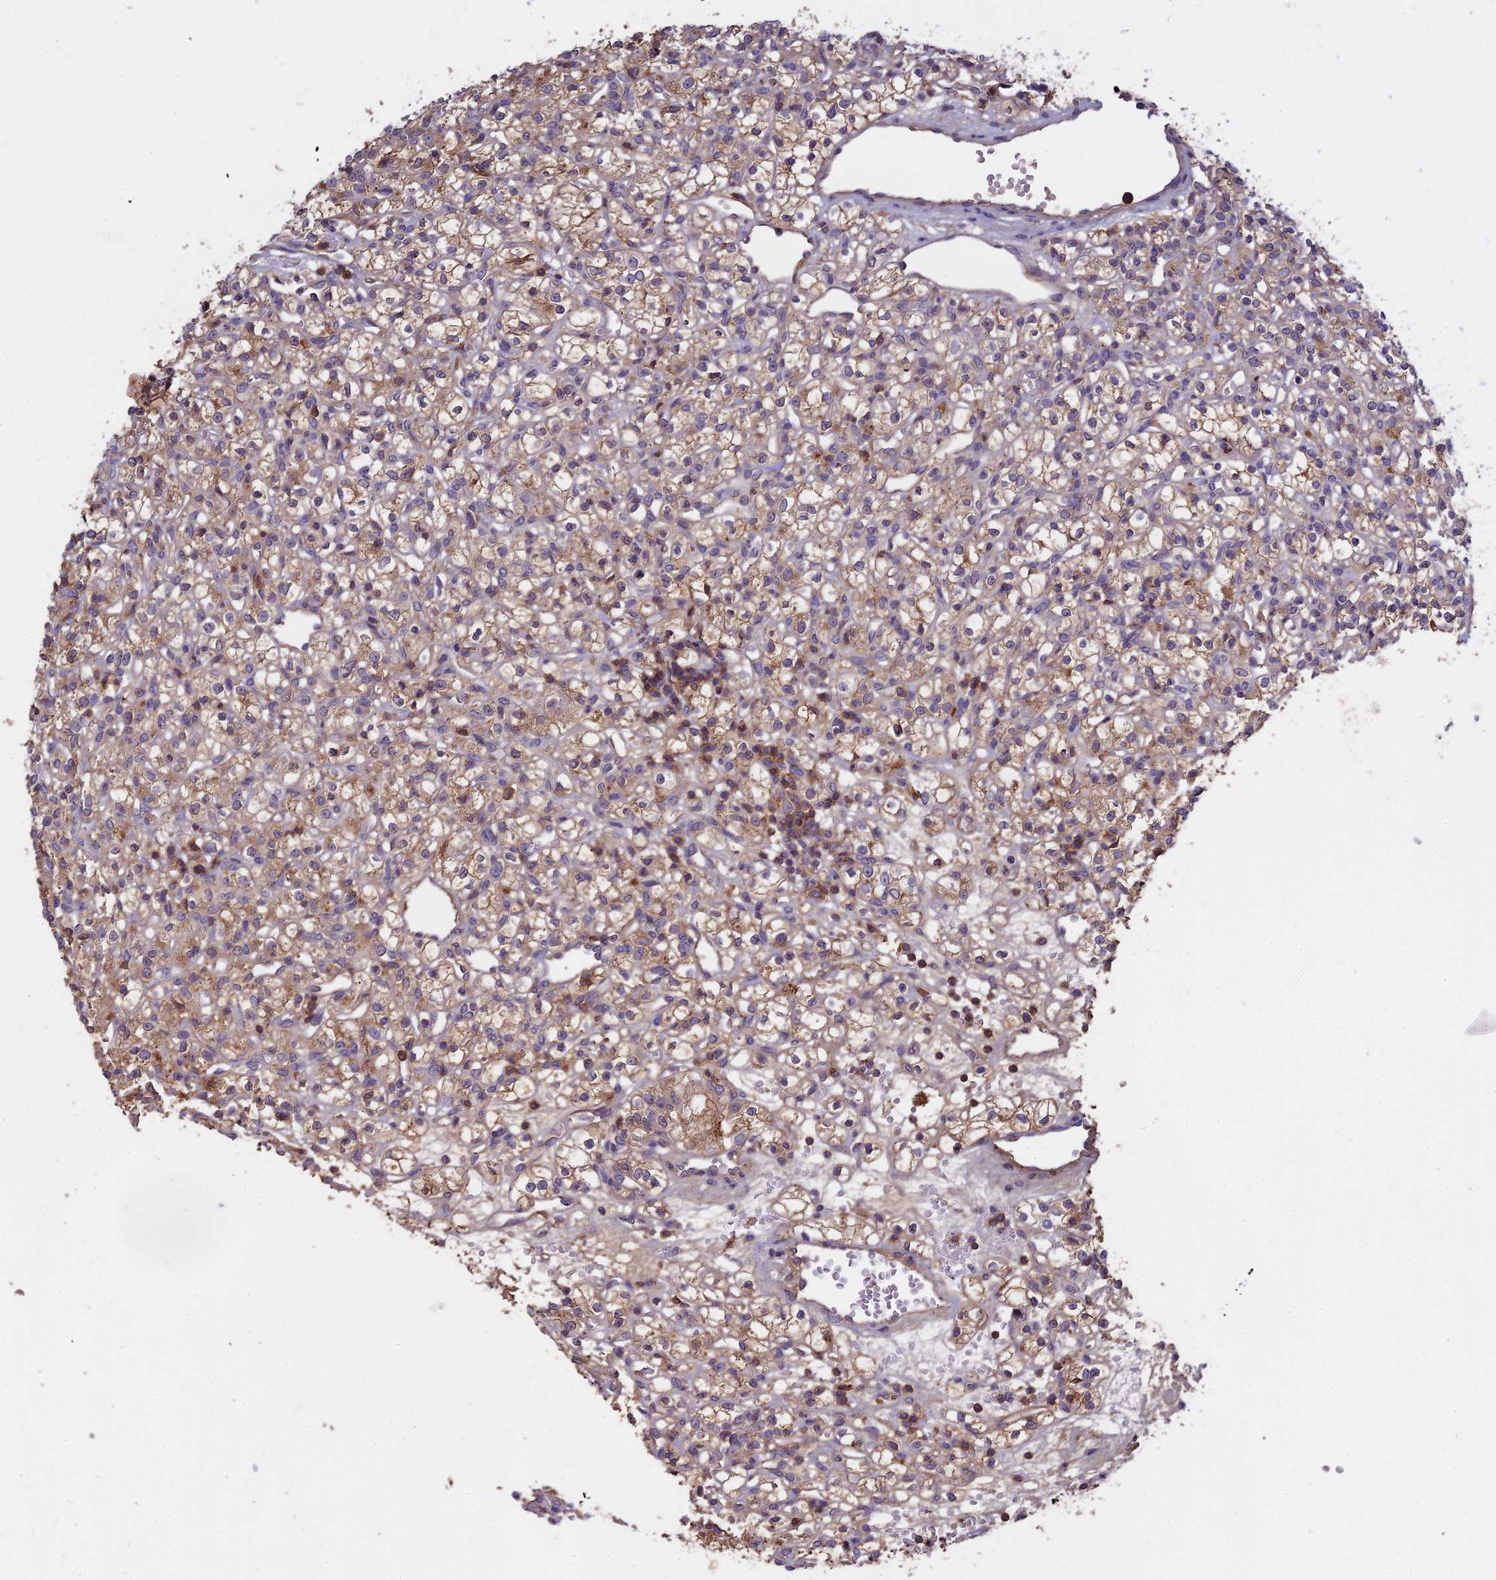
{"staining": {"intensity": "moderate", "quantity": "25%-75%", "location": "cytoplasmic/membranous"}, "tissue": "renal cancer", "cell_type": "Tumor cells", "image_type": "cancer", "snomed": [{"axis": "morphology", "description": "Adenocarcinoma, NOS"}, {"axis": "topography", "description": "Kidney"}], "caption": "High-magnification brightfield microscopy of renal adenocarcinoma stained with DAB (3,3'-diaminobenzidine) (brown) and counterstained with hematoxylin (blue). tumor cells exhibit moderate cytoplasmic/membranous positivity is present in about25%-75% of cells. The protein of interest is shown in brown color, while the nuclei are stained blue.", "gene": "CFAP119", "patient": {"sex": "female", "age": 59}}